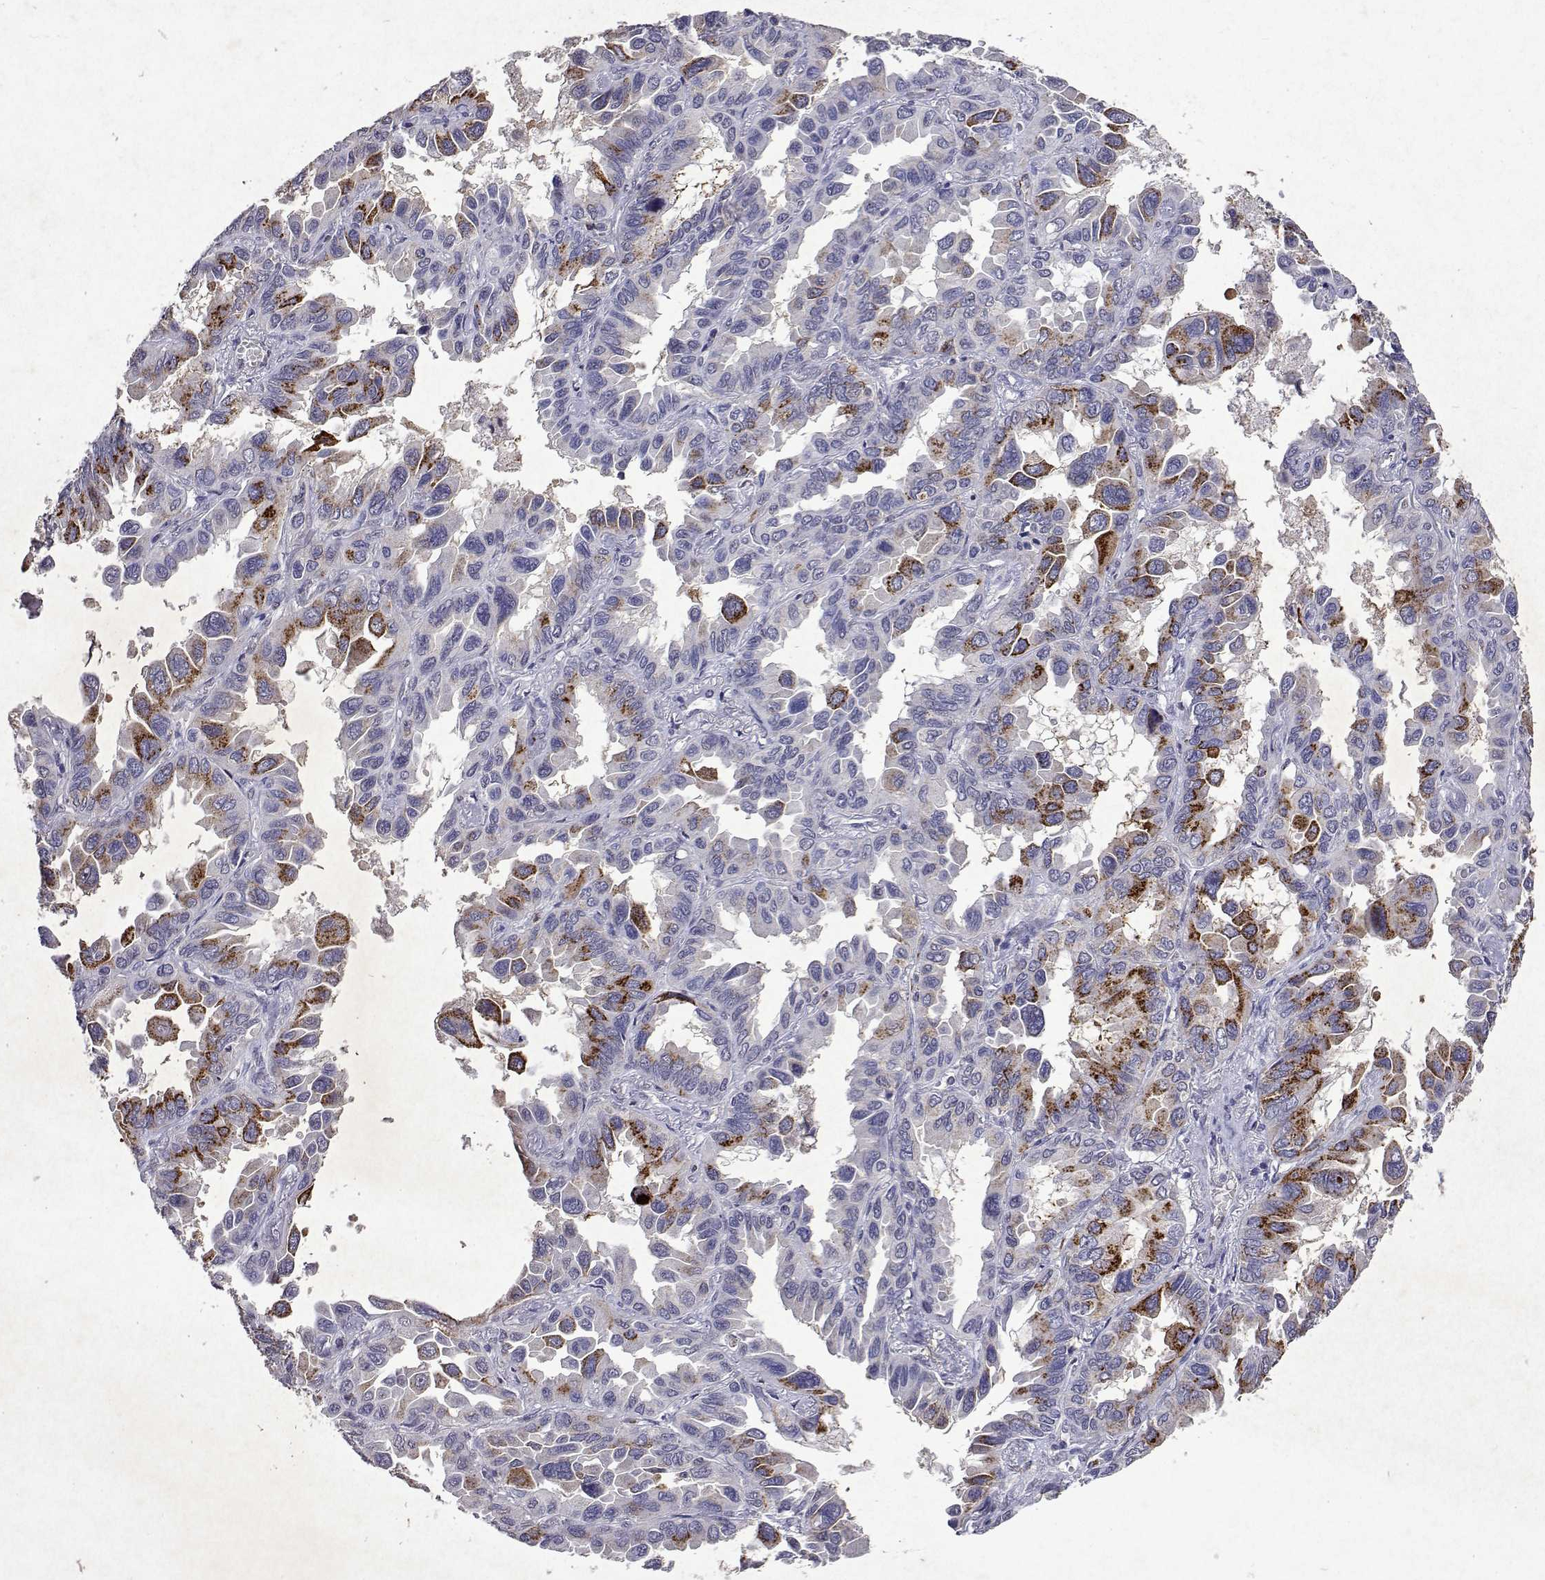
{"staining": {"intensity": "moderate", "quantity": "25%-75%", "location": "cytoplasmic/membranous"}, "tissue": "lung cancer", "cell_type": "Tumor cells", "image_type": "cancer", "snomed": [{"axis": "morphology", "description": "Adenocarcinoma, NOS"}, {"axis": "topography", "description": "Lung"}], "caption": "High-magnification brightfield microscopy of lung cancer stained with DAB (3,3'-diaminobenzidine) (brown) and counterstained with hematoxylin (blue). tumor cells exhibit moderate cytoplasmic/membranous staining is seen in approximately25%-75% of cells. The staining was performed using DAB (3,3'-diaminobenzidine), with brown indicating positive protein expression. Nuclei are stained blue with hematoxylin.", "gene": "DUSP28", "patient": {"sex": "male", "age": 64}}